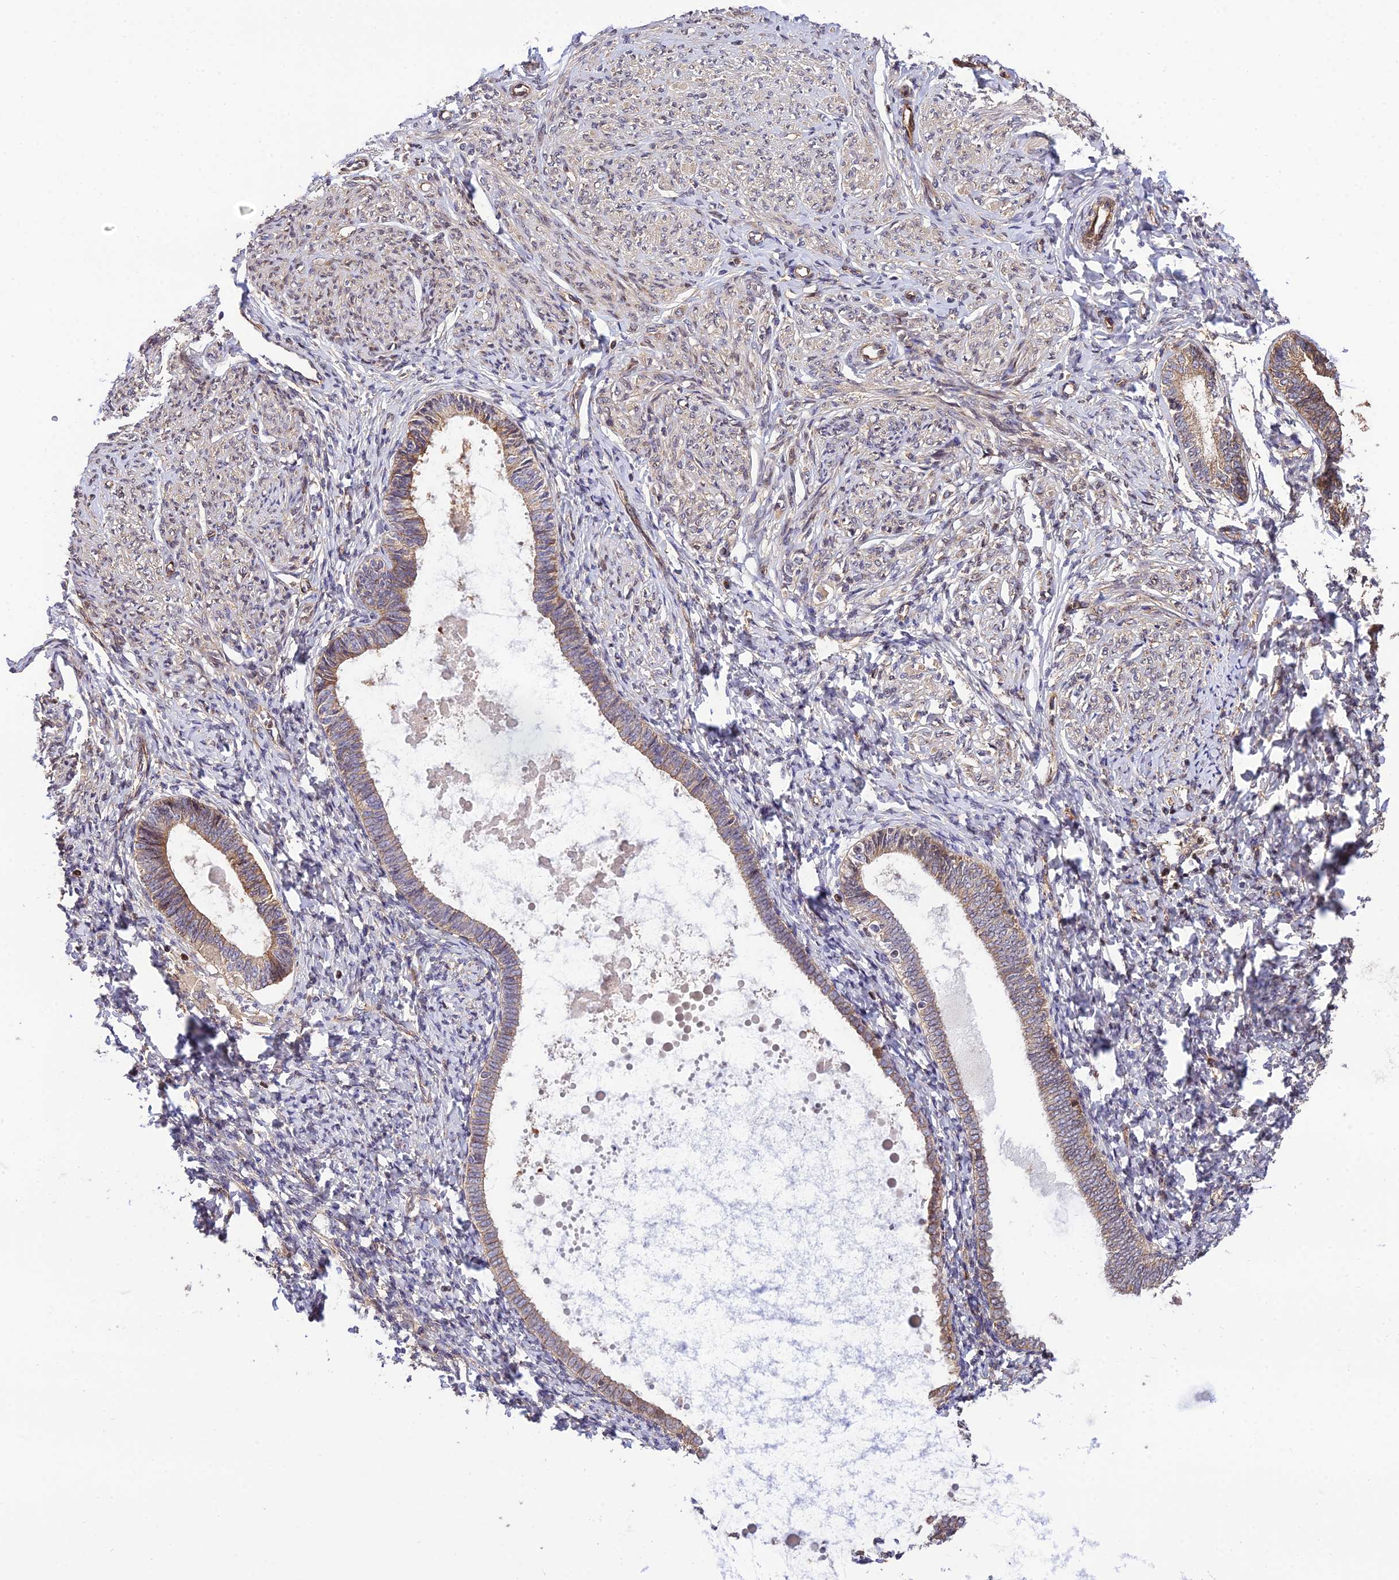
{"staining": {"intensity": "moderate", "quantity": "25%-75%", "location": "cytoplasmic/membranous,nuclear"}, "tissue": "endometrium", "cell_type": "Cells in endometrial stroma", "image_type": "normal", "snomed": [{"axis": "morphology", "description": "Normal tissue, NOS"}, {"axis": "topography", "description": "Endometrium"}], "caption": "Immunohistochemistry (DAB (3,3'-diaminobenzidine)) staining of normal endometrium shows moderate cytoplasmic/membranous,nuclear protein staining in about 25%-75% of cells in endometrial stroma. (IHC, brightfield microscopy, high magnification).", "gene": "SMG6", "patient": {"sex": "female", "age": 72}}